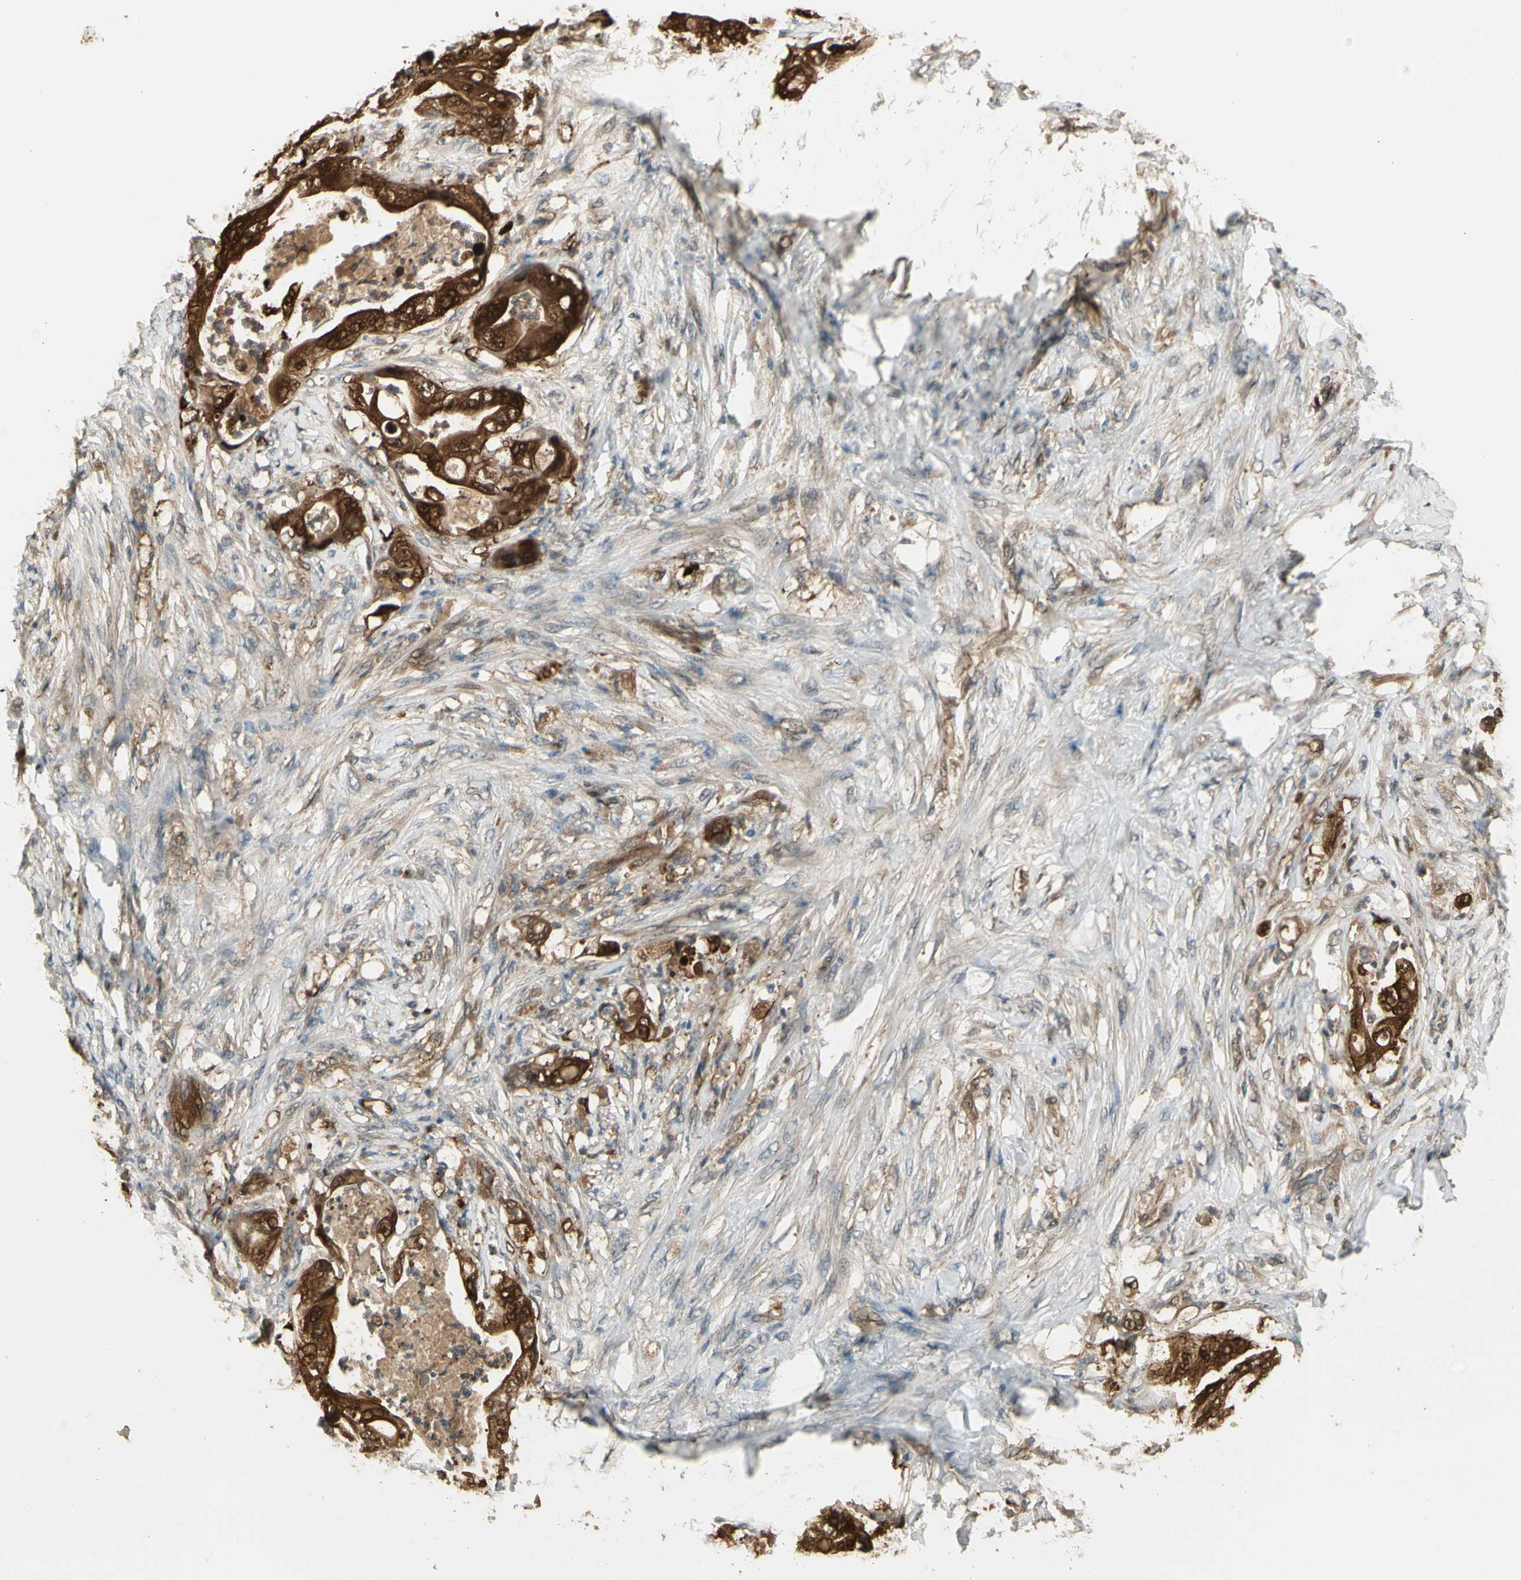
{"staining": {"intensity": "strong", "quantity": ">75%", "location": "cytoplasmic/membranous,nuclear"}, "tissue": "stomach cancer", "cell_type": "Tumor cells", "image_type": "cancer", "snomed": [{"axis": "morphology", "description": "Adenocarcinoma, NOS"}, {"axis": "topography", "description": "Stomach"}], "caption": "Immunohistochemical staining of adenocarcinoma (stomach) demonstrates strong cytoplasmic/membranous and nuclear protein staining in about >75% of tumor cells.", "gene": "SERPINB6", "patient": {"sex": "female", "age": 73}}